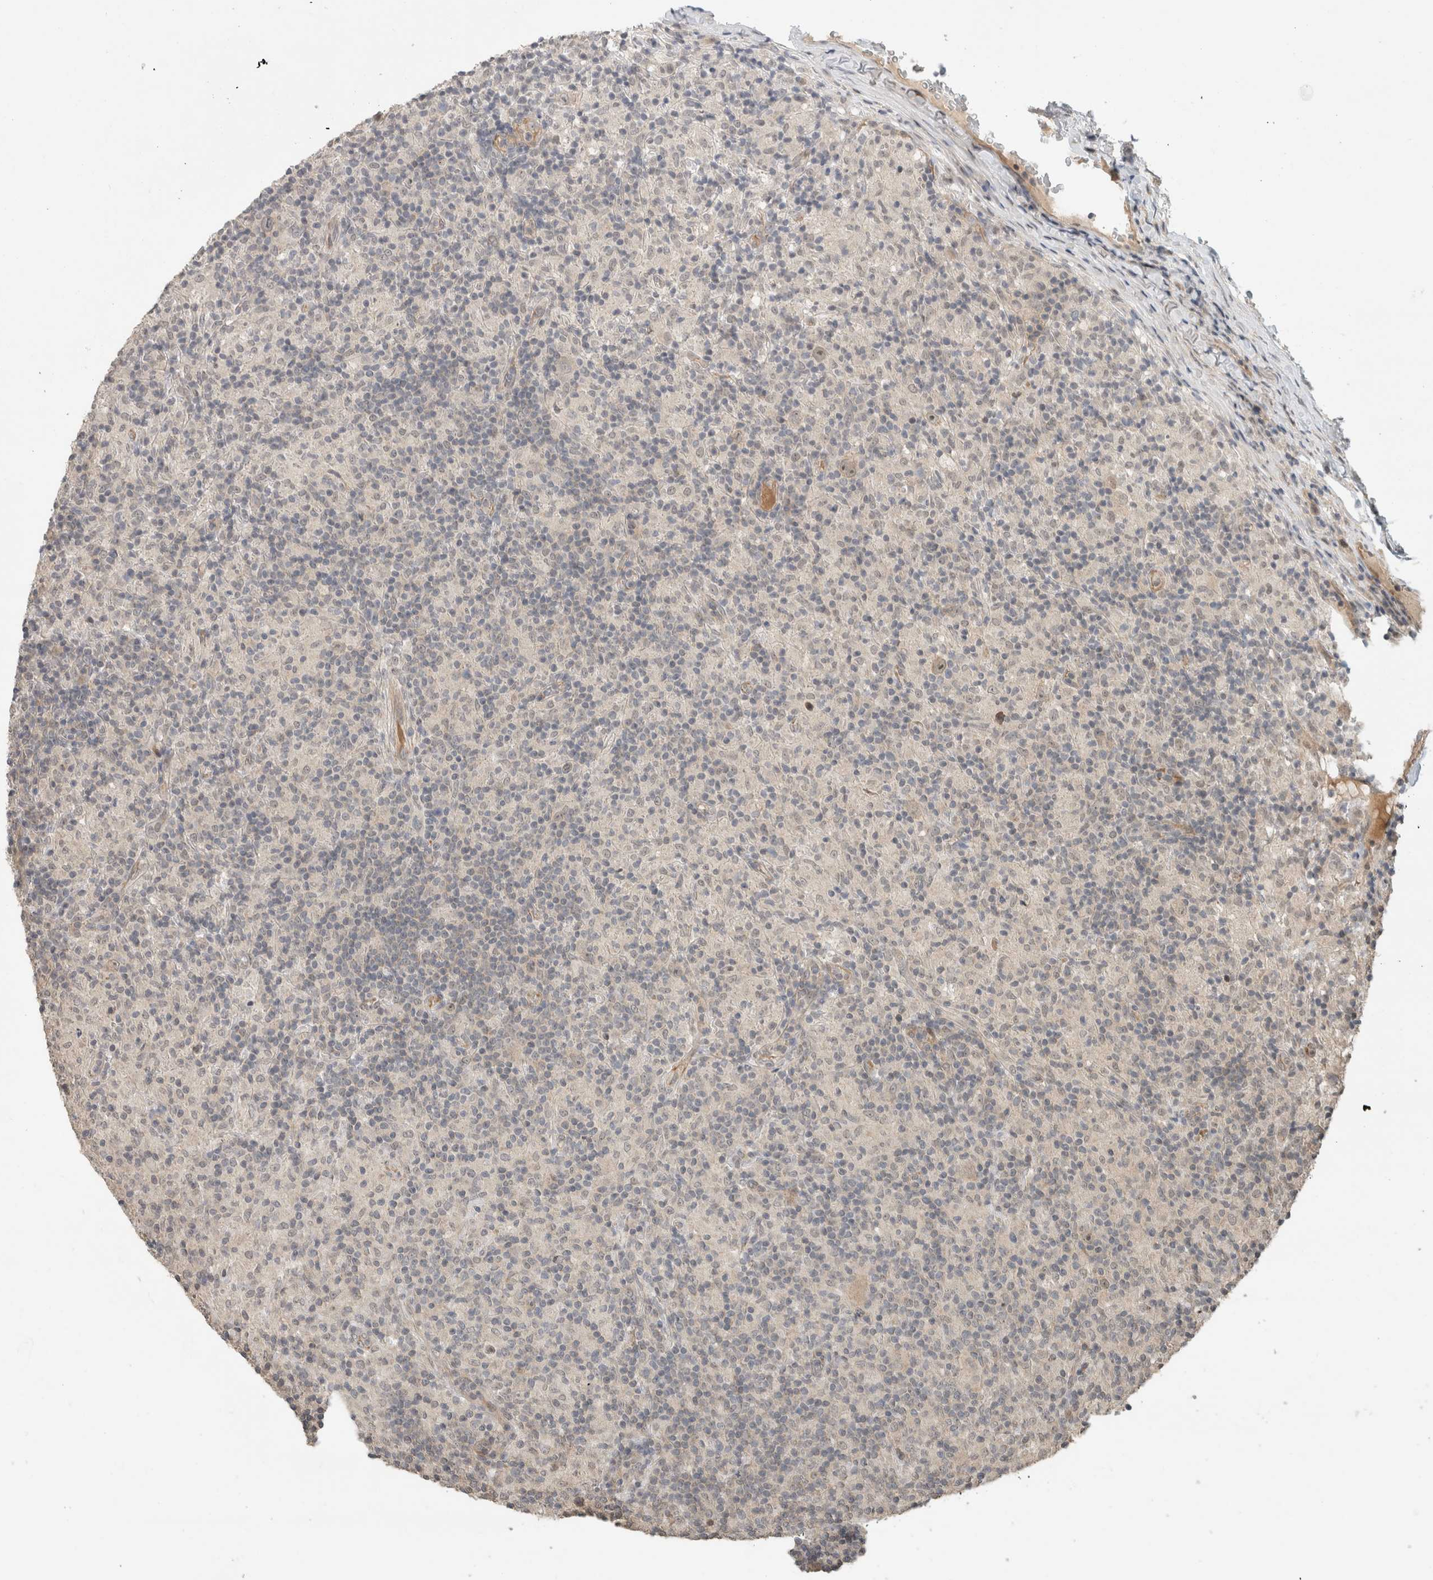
{"staining": {"intensity": "weak", "quantity": "25%-75%", "location": "nuclear"}, "tissue": "lymphoma", "cell_type": "Tumor cells", "image_type": "cancer", "snomed": [{"axis": "morphology", "description": "Hodgkin's disease, NOS"}, {"axis": "topography", "description": "Lymph node"}], "caption": "A low amount of weak nuclear positivity is present in about 25%-75% of tumor cells in lymphoma tissue. (DAB IHC, brown staining for protein, blue staining for nuclei).", "gene": "ERCC6L2", "patient": {"sex": "male", "age": 70}}